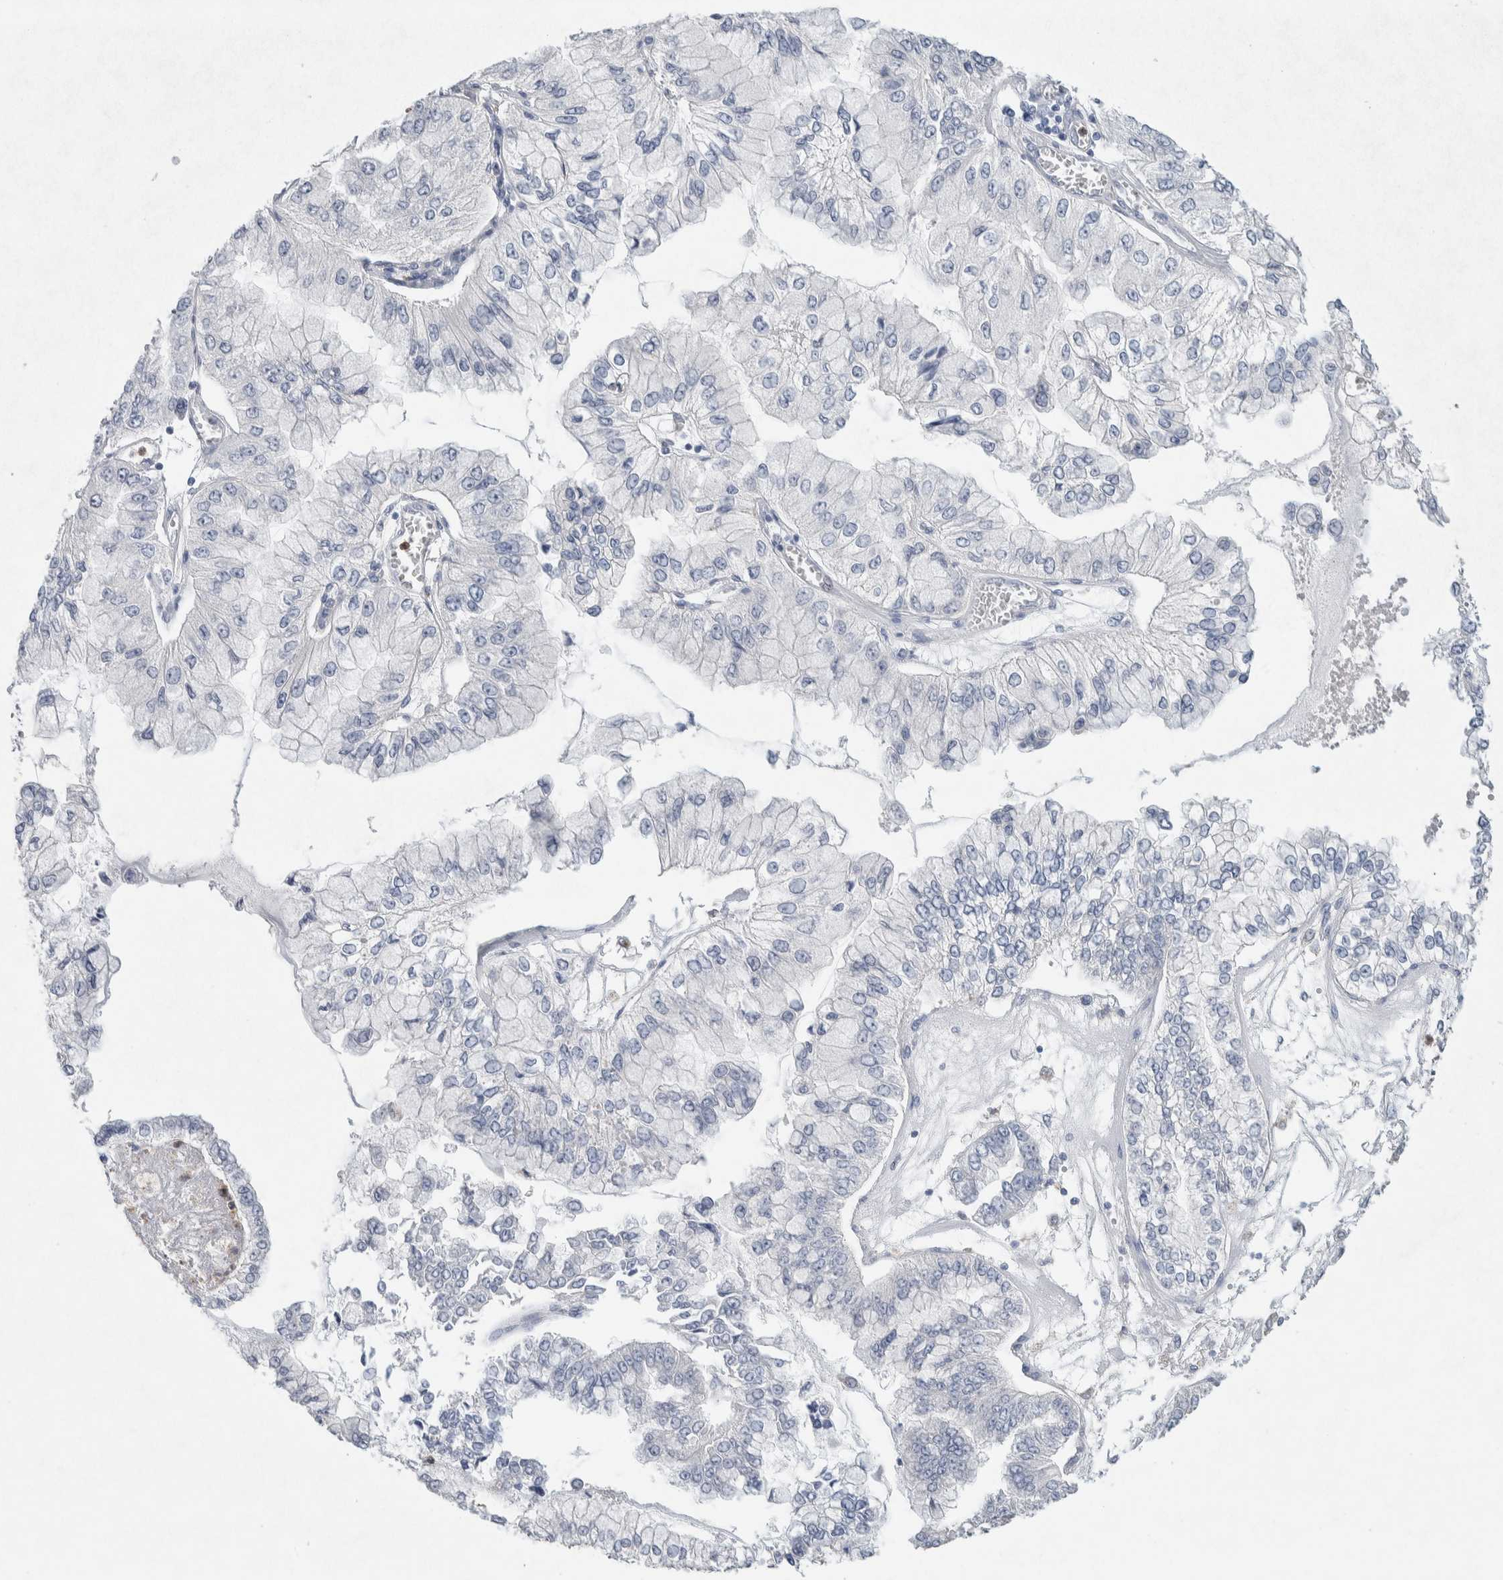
{"staining": {"intensity": "negative", "quantity": "none", "location": "none"}, "tissue": "liver cancer", "cell_type": "Tumor cells", "image_type": "cancer", "snomed": [{"axis": "morphology", "description": "Cholangiocarcinoma"}, {"axis": "topography", "description": "Liver"}], "caption": "High power microscopy image of an immunohistochemistry (IHC) photomicrograph of liver cancer, revealing no significant expression in tumor cells.", "gene": "NCF2", "patient": {"sex": "female", "age": 79}}